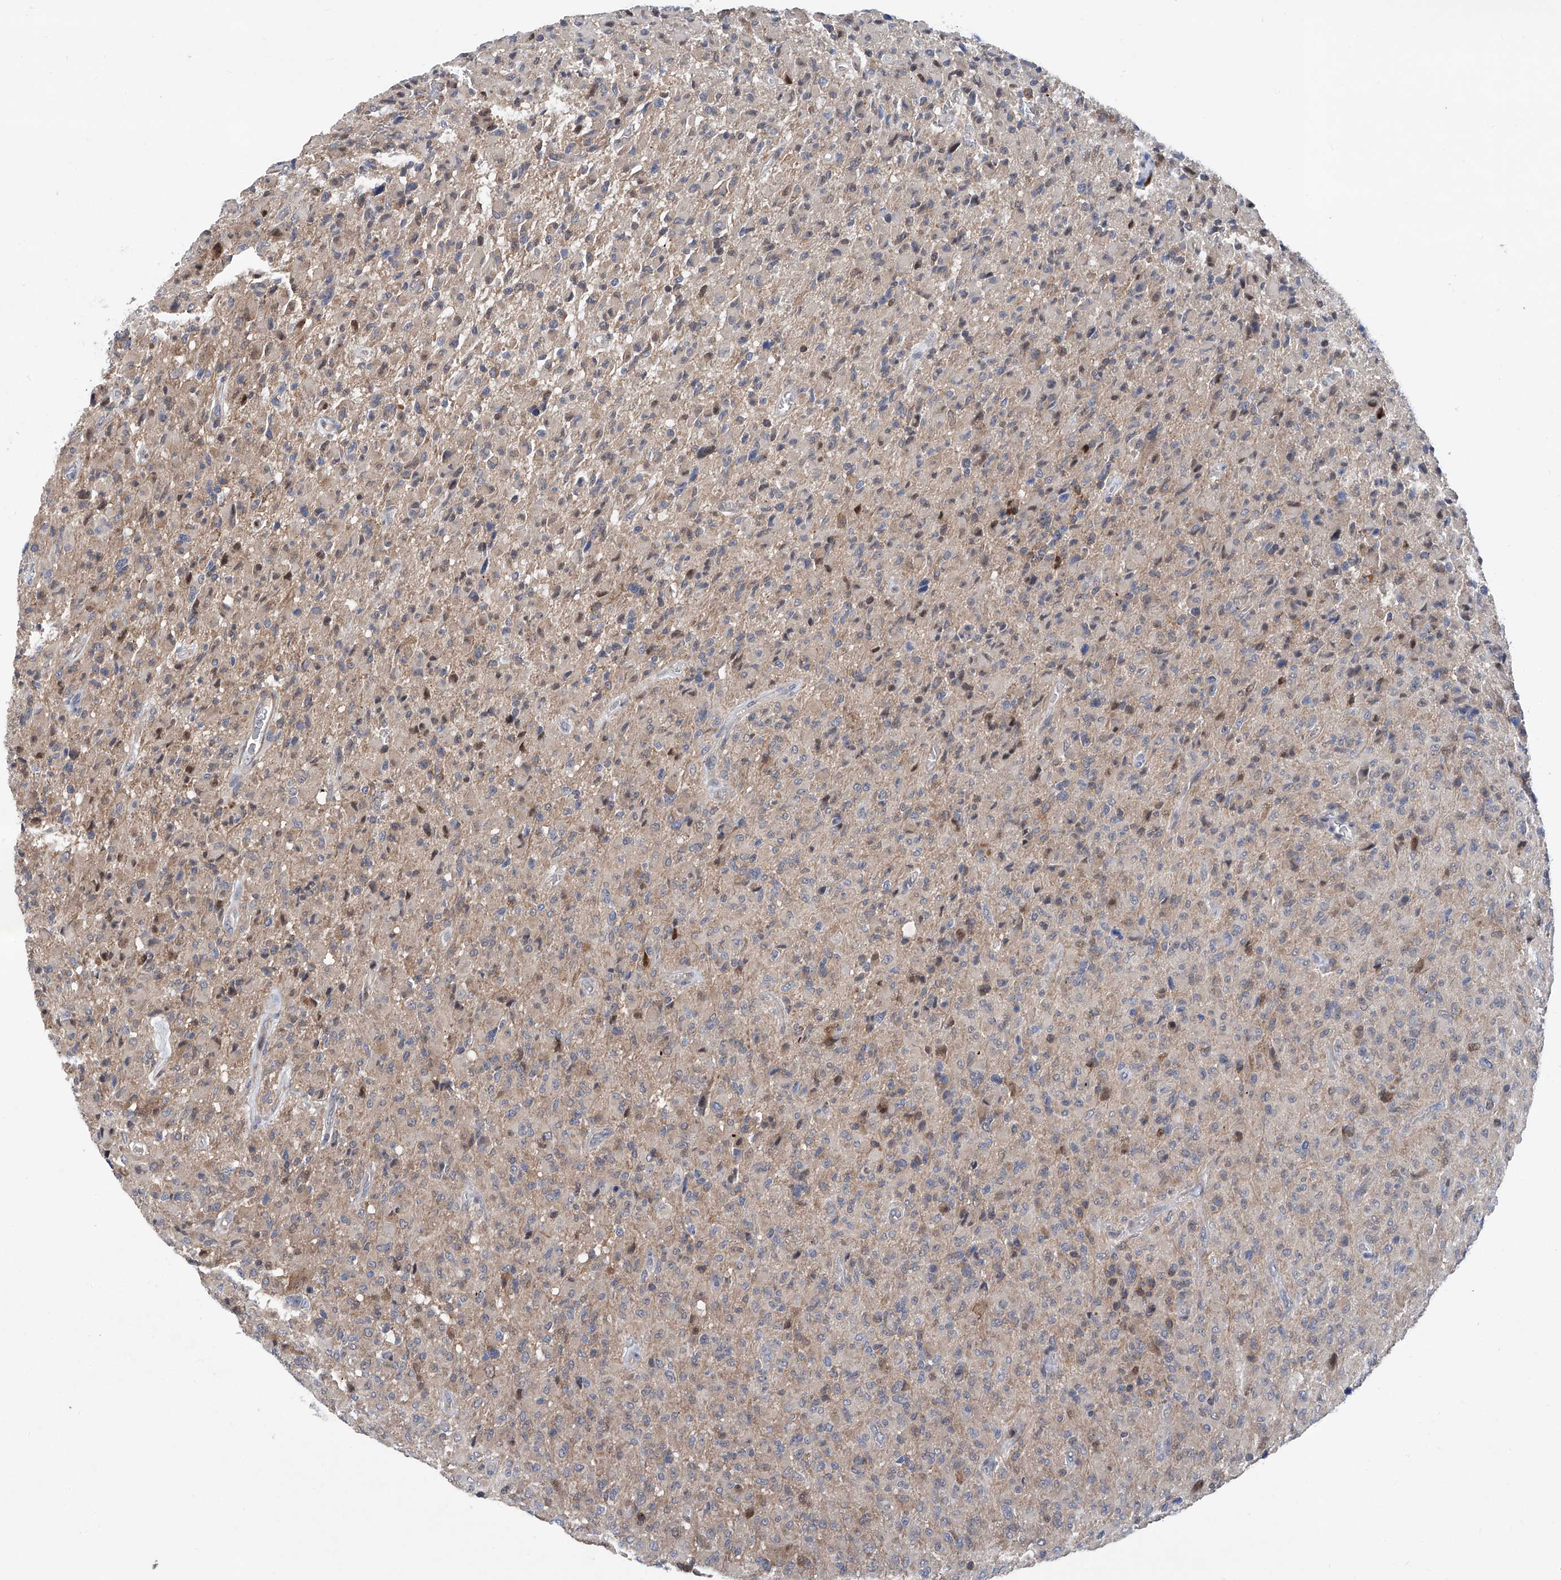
{"staining": {"intensity": "negative", "quantity": "none", "location": "none"}, "tissue": "glioma", "cell_type": "Tumor cells", "image_type": "cancer", "snomed": [{"axis": "morphology", "description": "Glioma, malignant, High grade"}, {"axis": "topography", "description": "Brain"}], "caption": "This is a histopathology image of immunohistochemistry (IHC) staining of high-grade glioma (malignant), which shows no positivity in tumor cells.", "gene": "NT5C3A", "patient": {"sex": "female", "age": 57}}